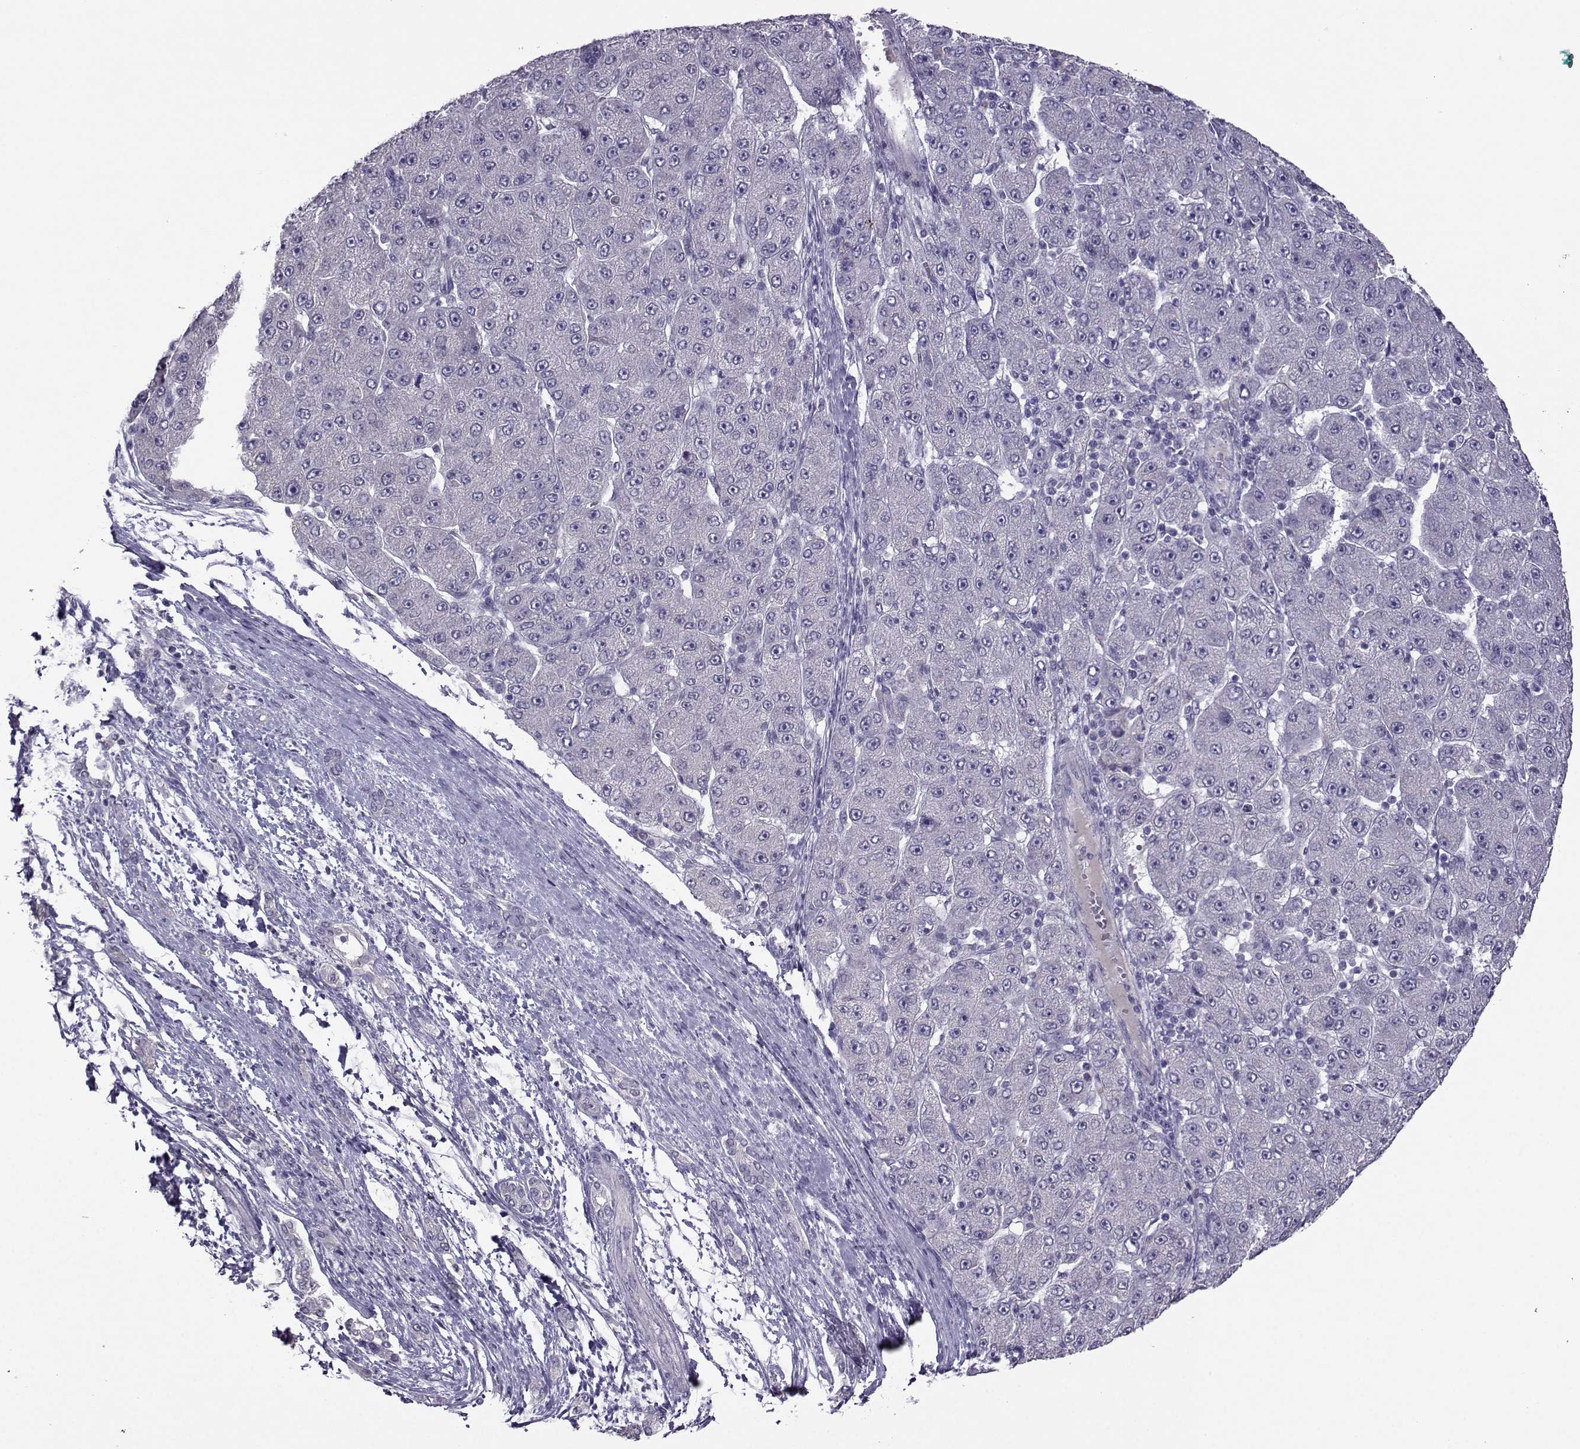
{"staining": {"intensity": "negative", "quantity": "none", "location": "none"}, "tissue": "liver cancer", "cell_type": "Tumor cells", "image_type": "cancer", "snomed": [{"axis": "morphology", "description": "Carcinoma, Hepatocellular, NOS"}, {"axis": "topography", "description": "Liver"}], "caption": "IHC of liver cancer exhibits no positivity in tumor cells.", "gene": "DDX20", "patient": {"sex": "male", "age": 67}}